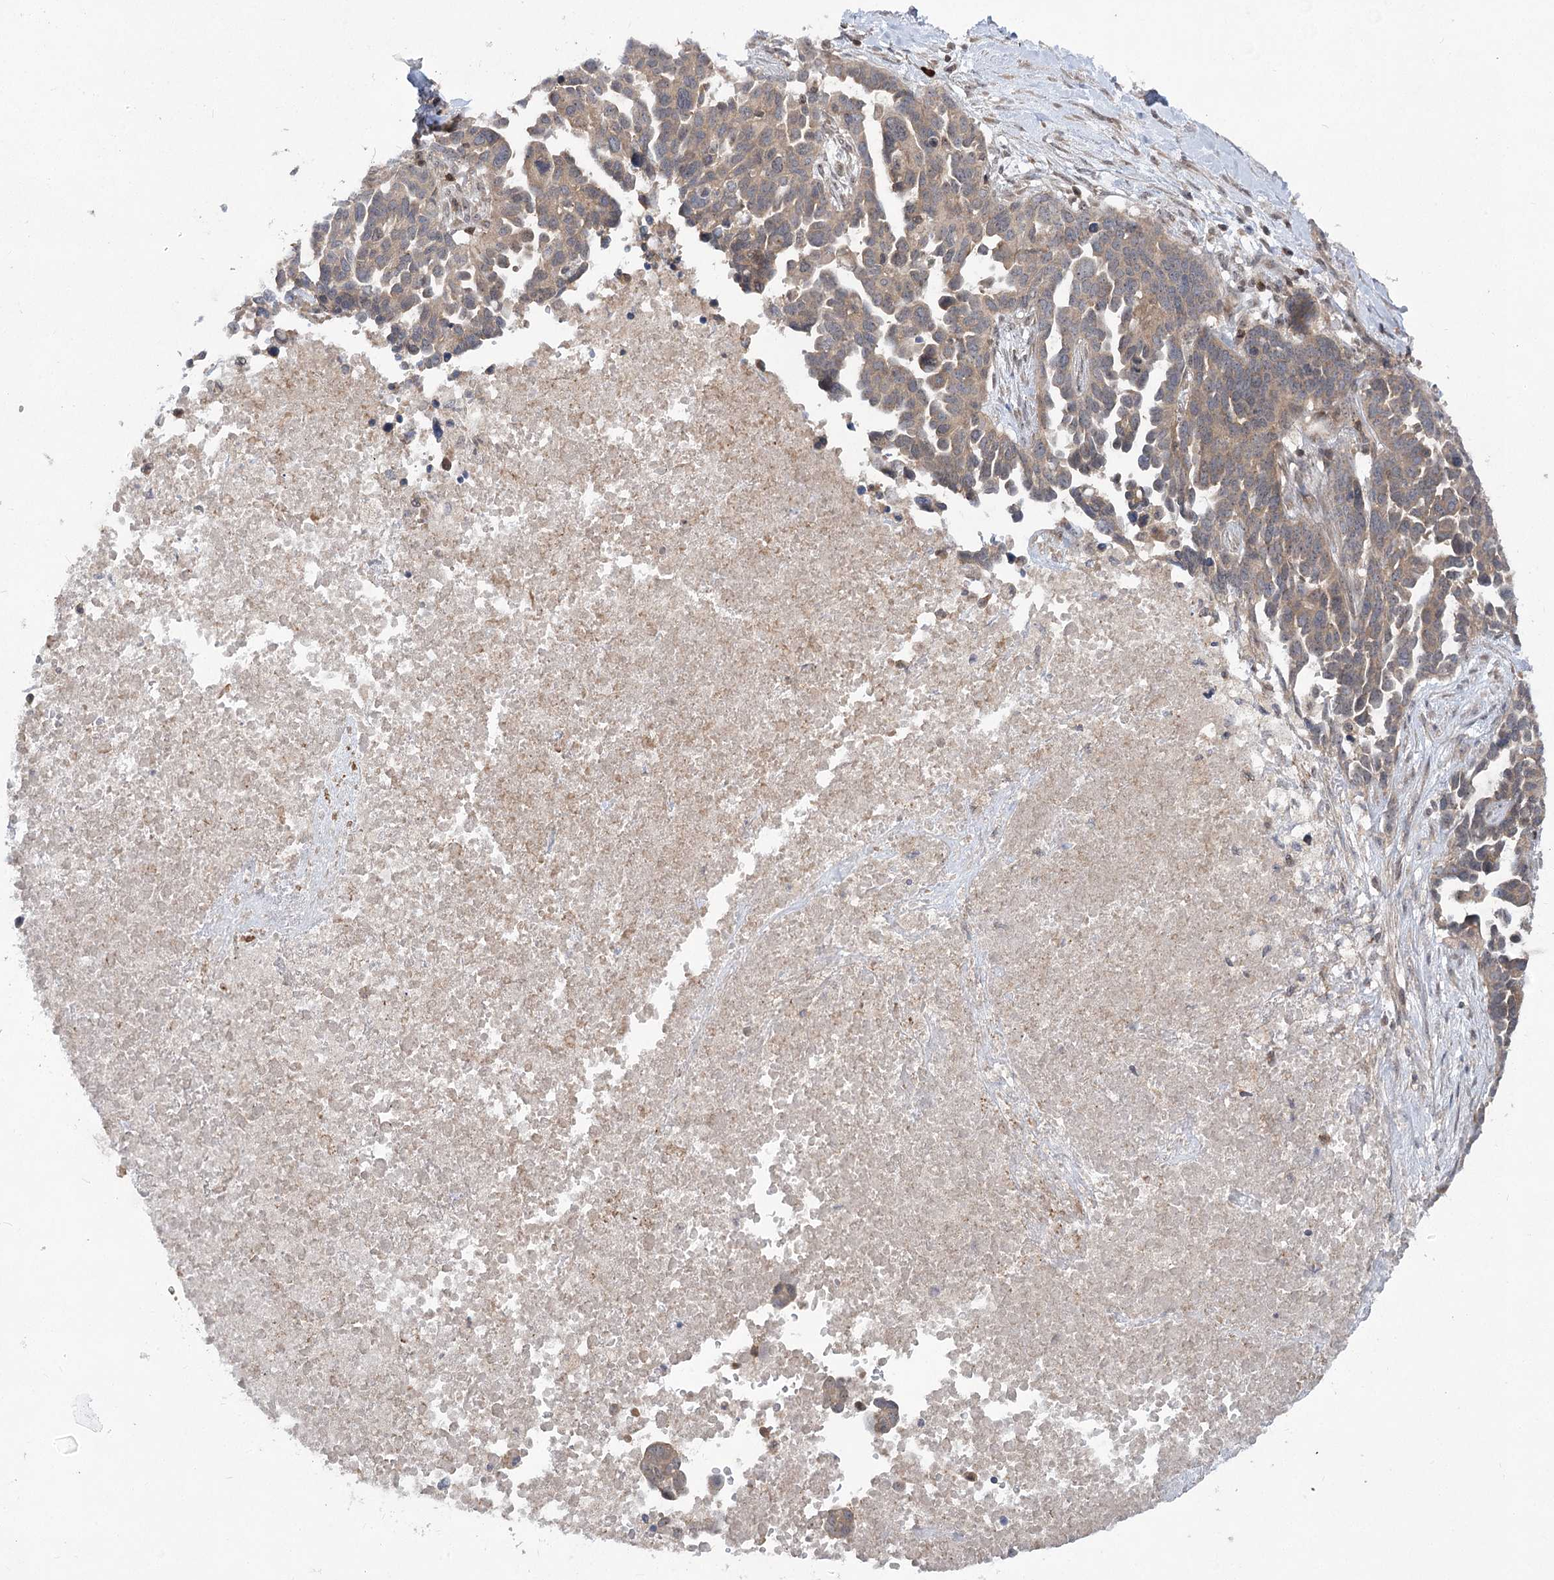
{"staining": {"intensity": "weak", "quantity": ">75%", "location": "cytoplasmic/membranous"}, "tissue": "ovarian cancer", "cell_type": "Tumor cells", "image_type": "cancer", "snomed": [{"axis": "morphology", "description": "Cystadenocarcinoma, serous, NOS"}, {"axis": "topography", "description": "Ovary"}], "caption": "A low amount of weak cytoplasmic/membranous staining is seen in approximately >75% of tumor cells in serous cystadenocarcinoma (ovarian) tissue.", "gene": "SYTL1", "patient": {"sex": "female", "age": 54}}